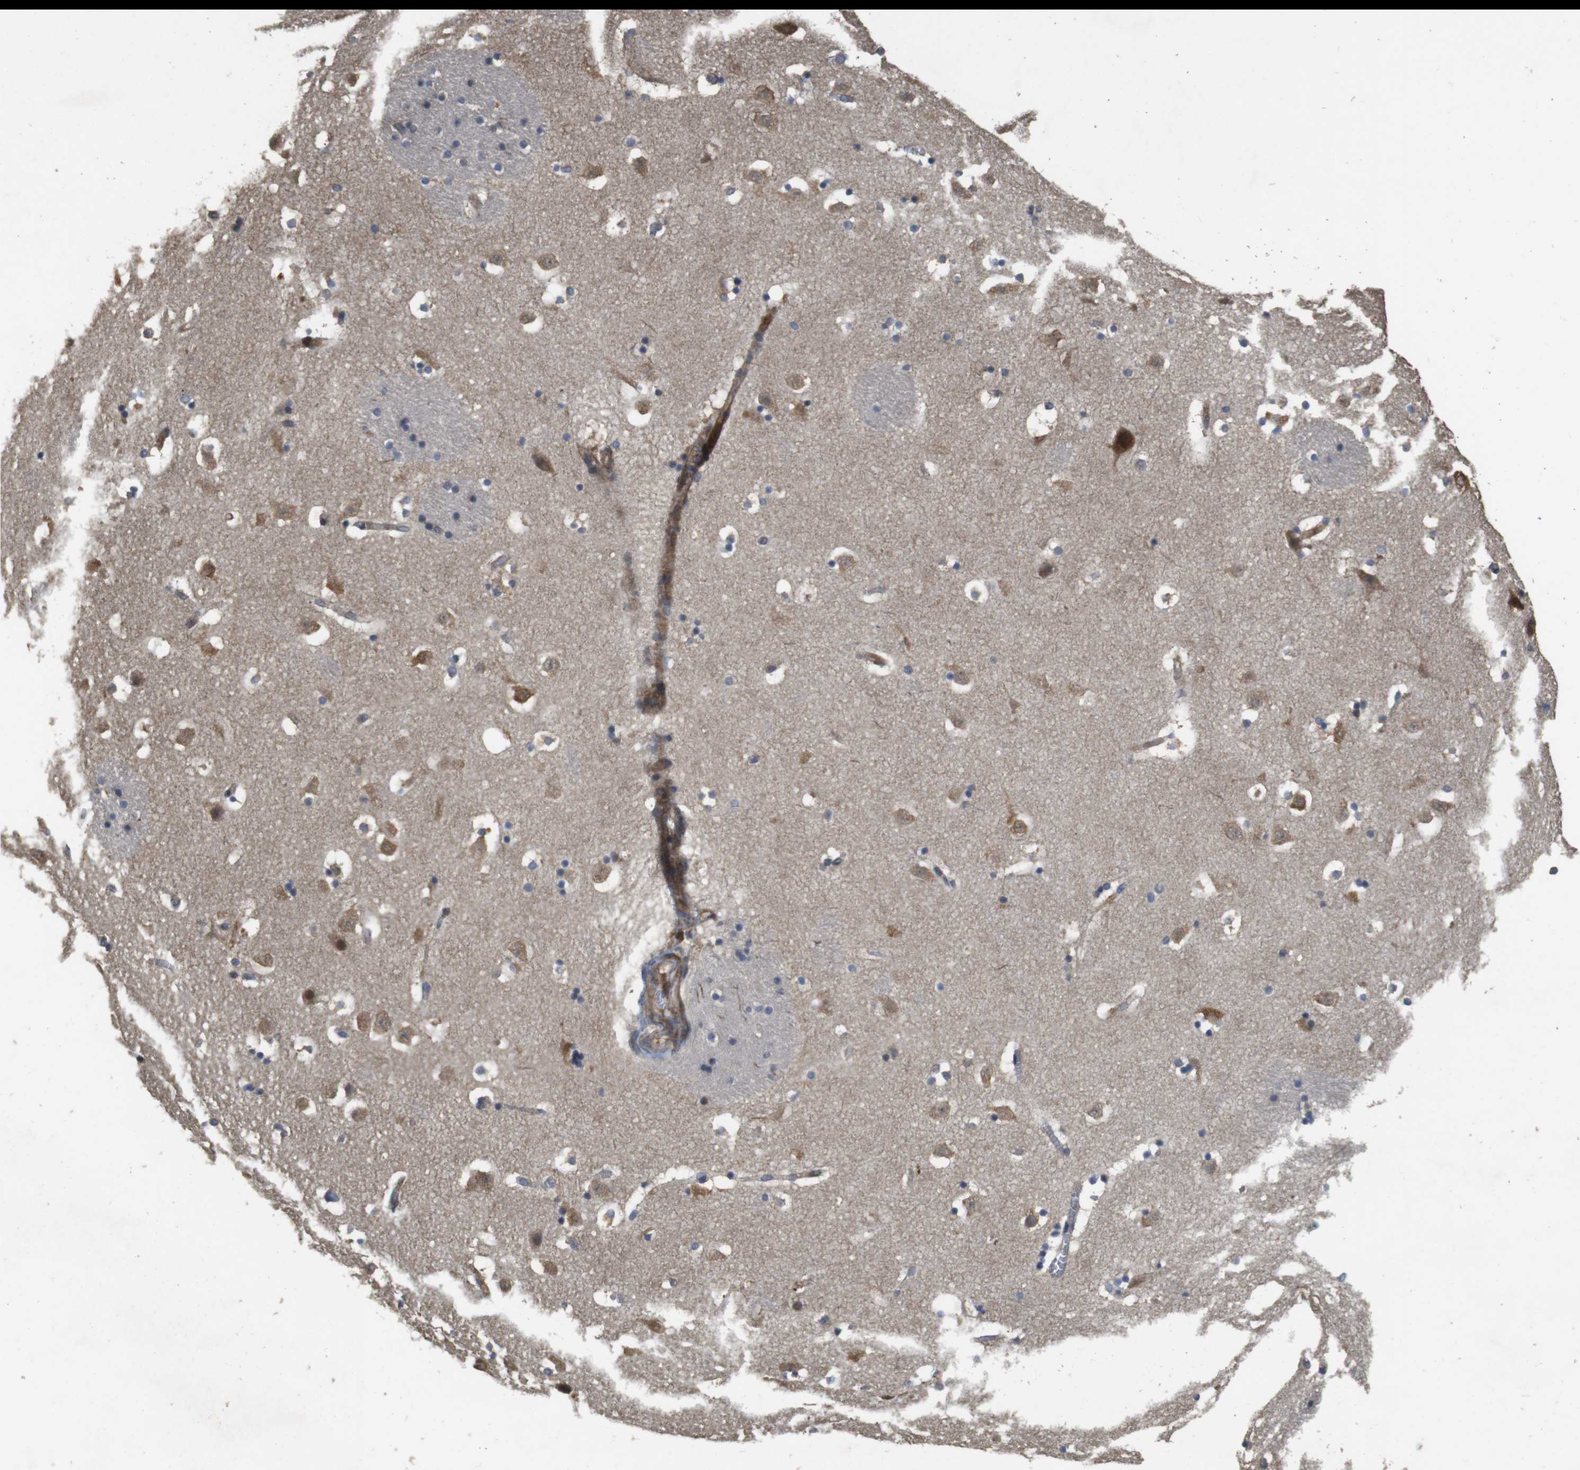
{"staining": {"intensity": "moderate", "quantity": "<25%", "location": "cytoplasmic/membranous,nuclear"}, "tissue": "caudate", "cell_type": "Glial cells", "image_type": "normal", "snomed": [{"axis": "morphology", "description": "Normal tissue, NOS"}, {"axis": "topography", "description": "Lateral ventricle wall"}], "caption": "Protein expression analysis of benign caudate displays moderate cytoplasmic/membranous,nuclear positivity in approximately <25% of glial cells.", "gene": "PCDHB10", "patient": {"sex": "male", "age": 45}}